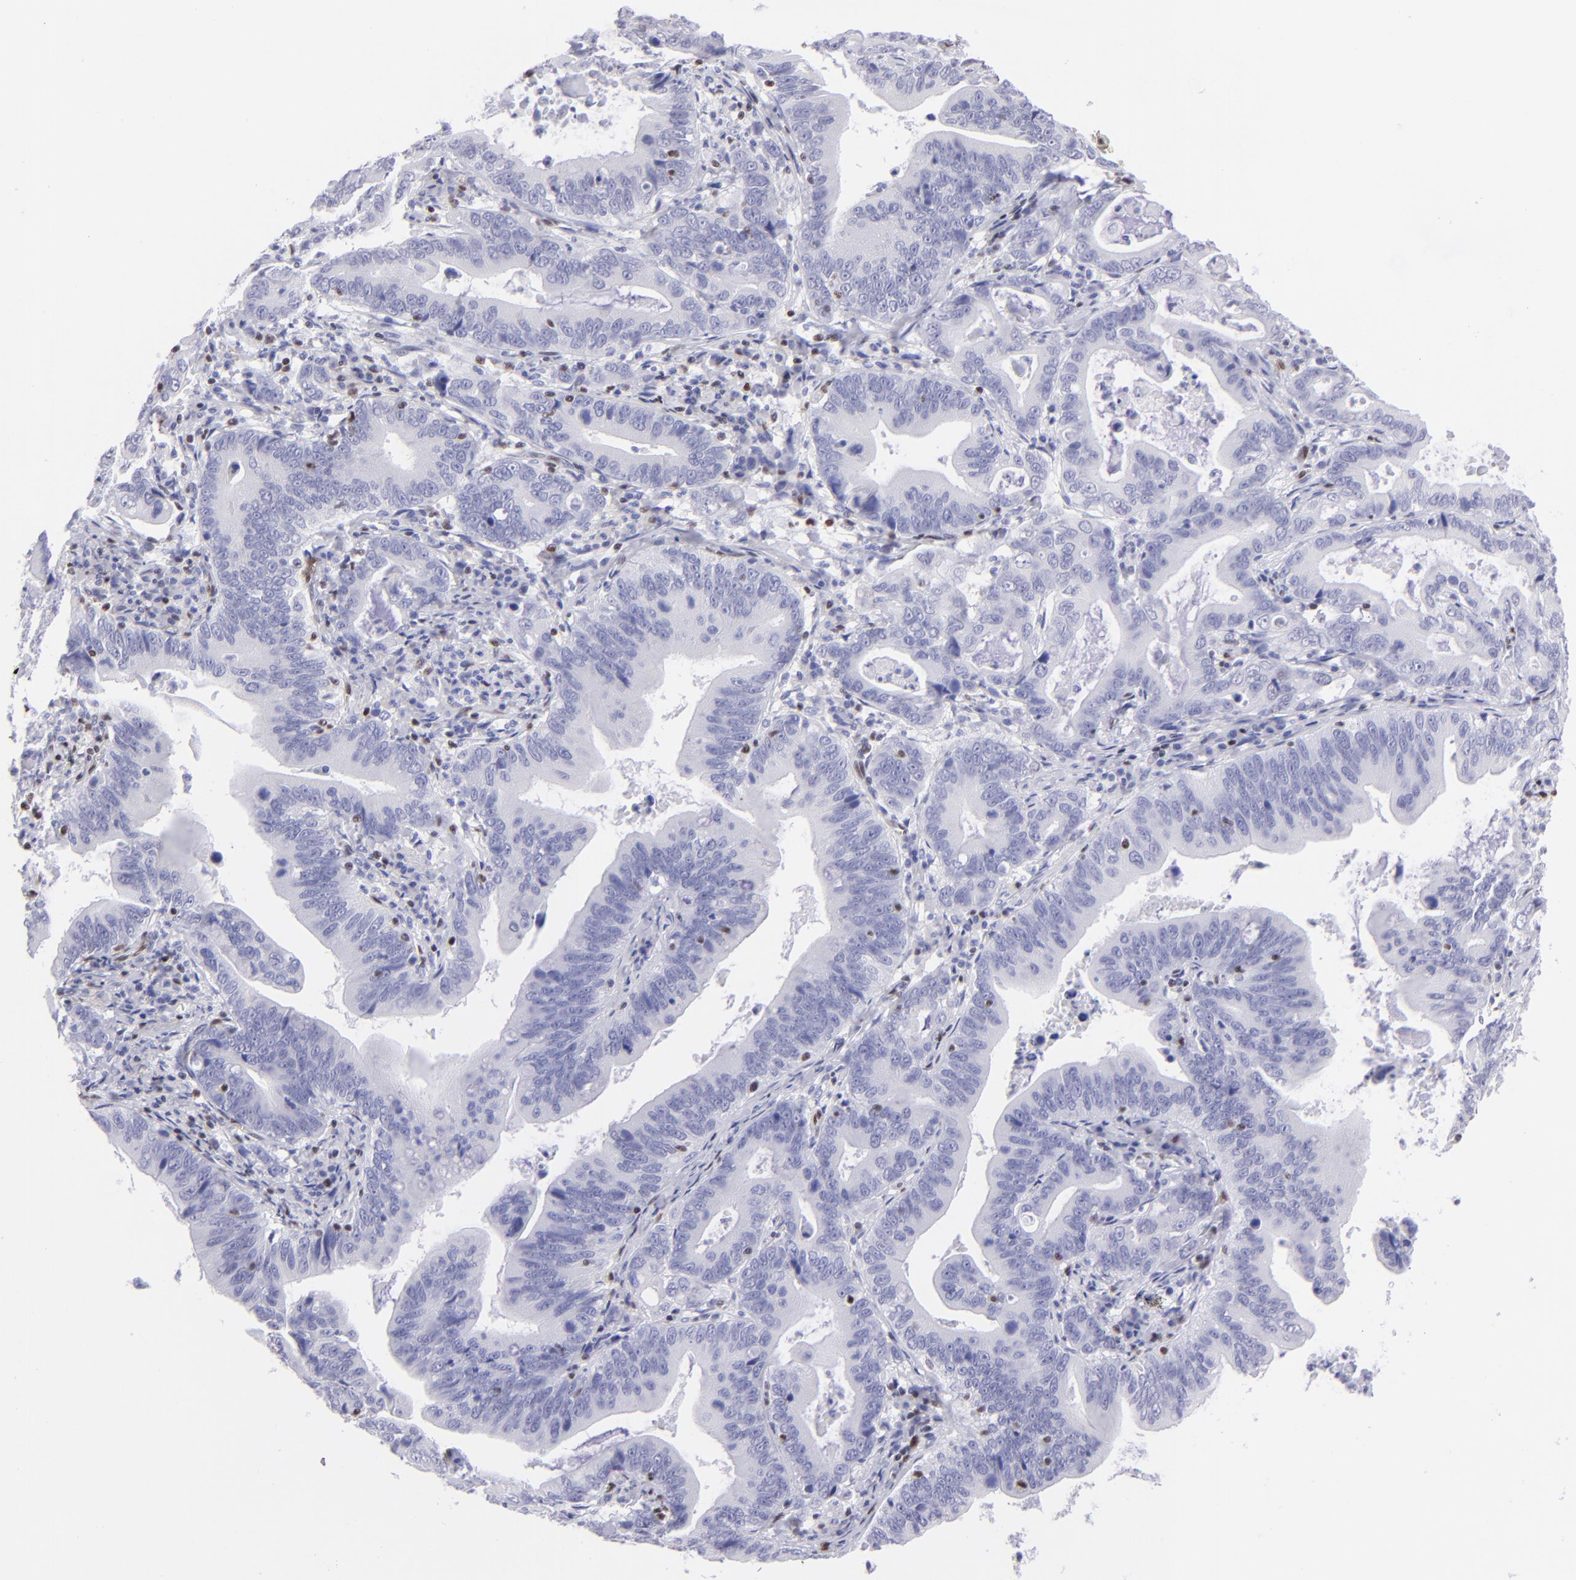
{"staining": {"intensity": "negative", "quantity": "none", "location": "none"}, "tissue": "stomach cancer", "cell_type": "Tumor cells", "image_type": "cancer", "snomed": [{"axis": "morphology", "description": "Adenocarcinoma, NOS"}, {"axis": "topography", "description": "Stomach, upper"}], "caption": "Photomicrograph shows no protein staining in tumor cells of adenocarcinoma (stomach) tissue. Nuclei are stained in blue.", "gene": "ETS1", "patient": {"sex": "male", "age": 63}}